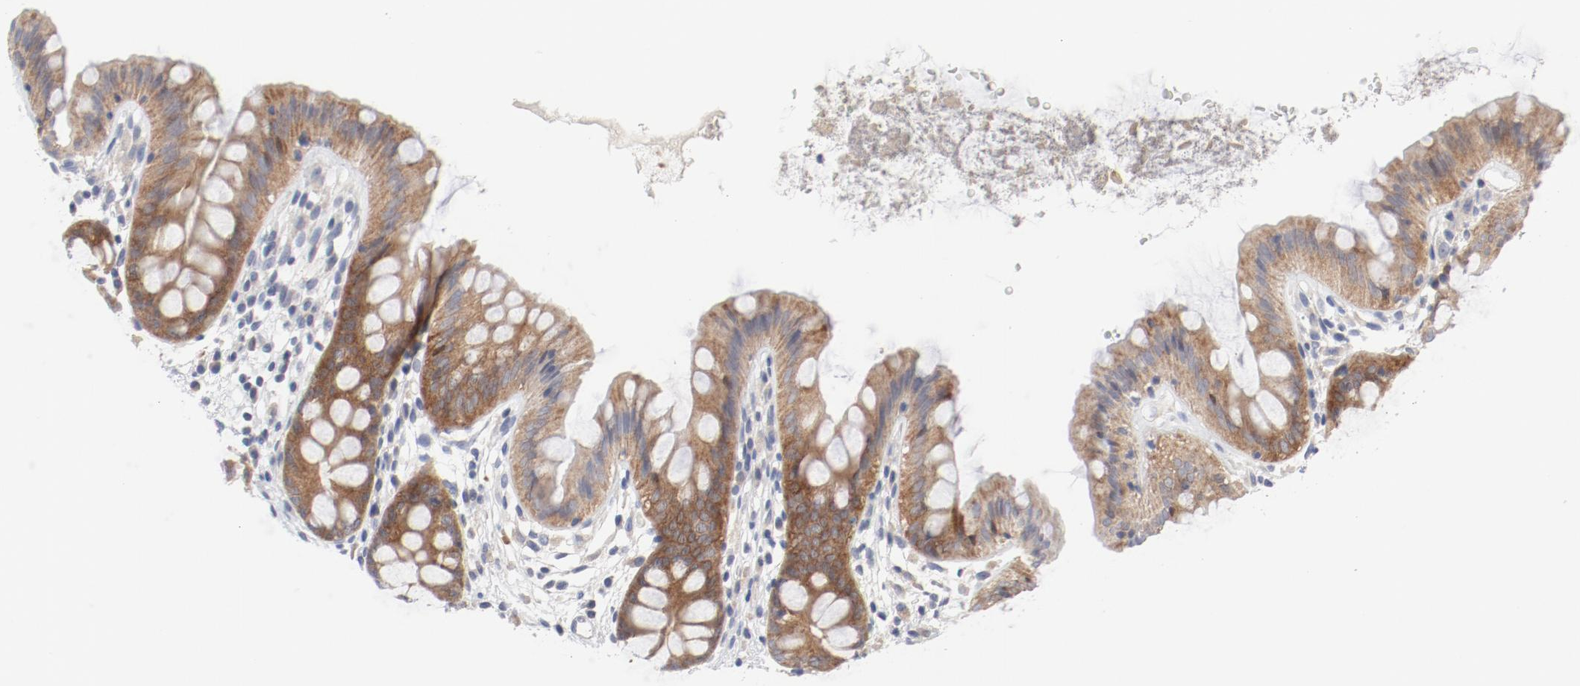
{"staining": {"intensity": "weak", "quantity": "<25%", "location": "cytoplasmic/membranous"}, "tissue": "colon", "cell_type": "Endothelial cells", "image_type": "normal", "snomed": [{"axis": "morphology", "description": "Normal tissue, NOS"}, {"axis": "topography", "description": "Smooth muscle"}, {"axis": "topography", "description": "Colon"}], "caption": "Immunohistochemistry of benign colon demonstrates no staining in endothelial cells.", "gene": "BAD", "patient": {"sex": "male", "age": 67}}